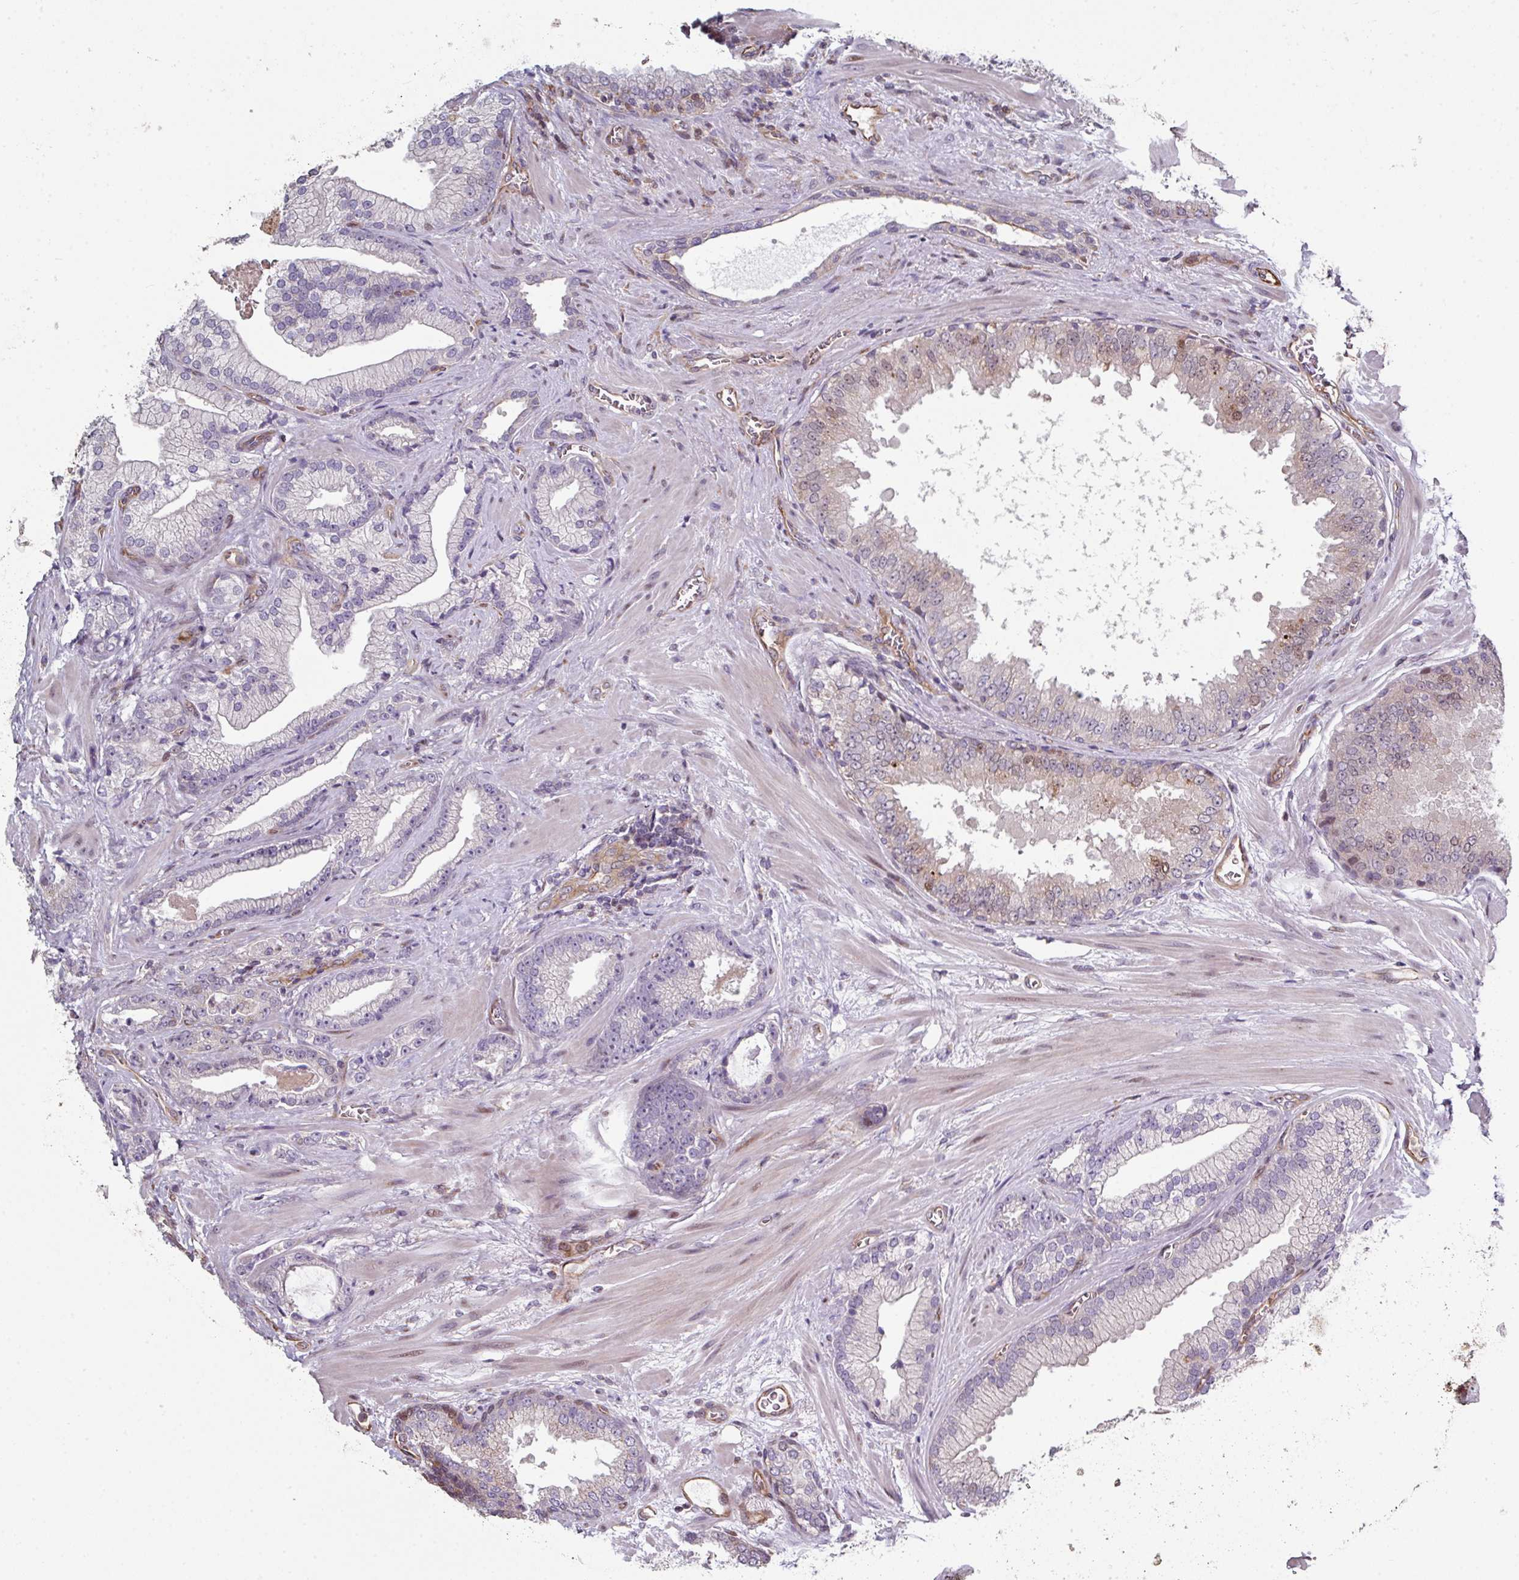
{"staining": {"intensity": "negative", "quantity": "none", "location": "none"}, "tissue": "prostate cancer", "cell_type": "Tumor cells", "image_type": "cancer", "snomed": [{"axis": "morphology", "description": "Adenocarcinoma, High grade"}, {"axis": "topography", "description": "Prostate"}], "caption": "Immunohistochemistry of prostate cancer exhibits no positivity in tumor cells.", "gene": "ANO9", "patient": {"sex": "male", "age": 68}}